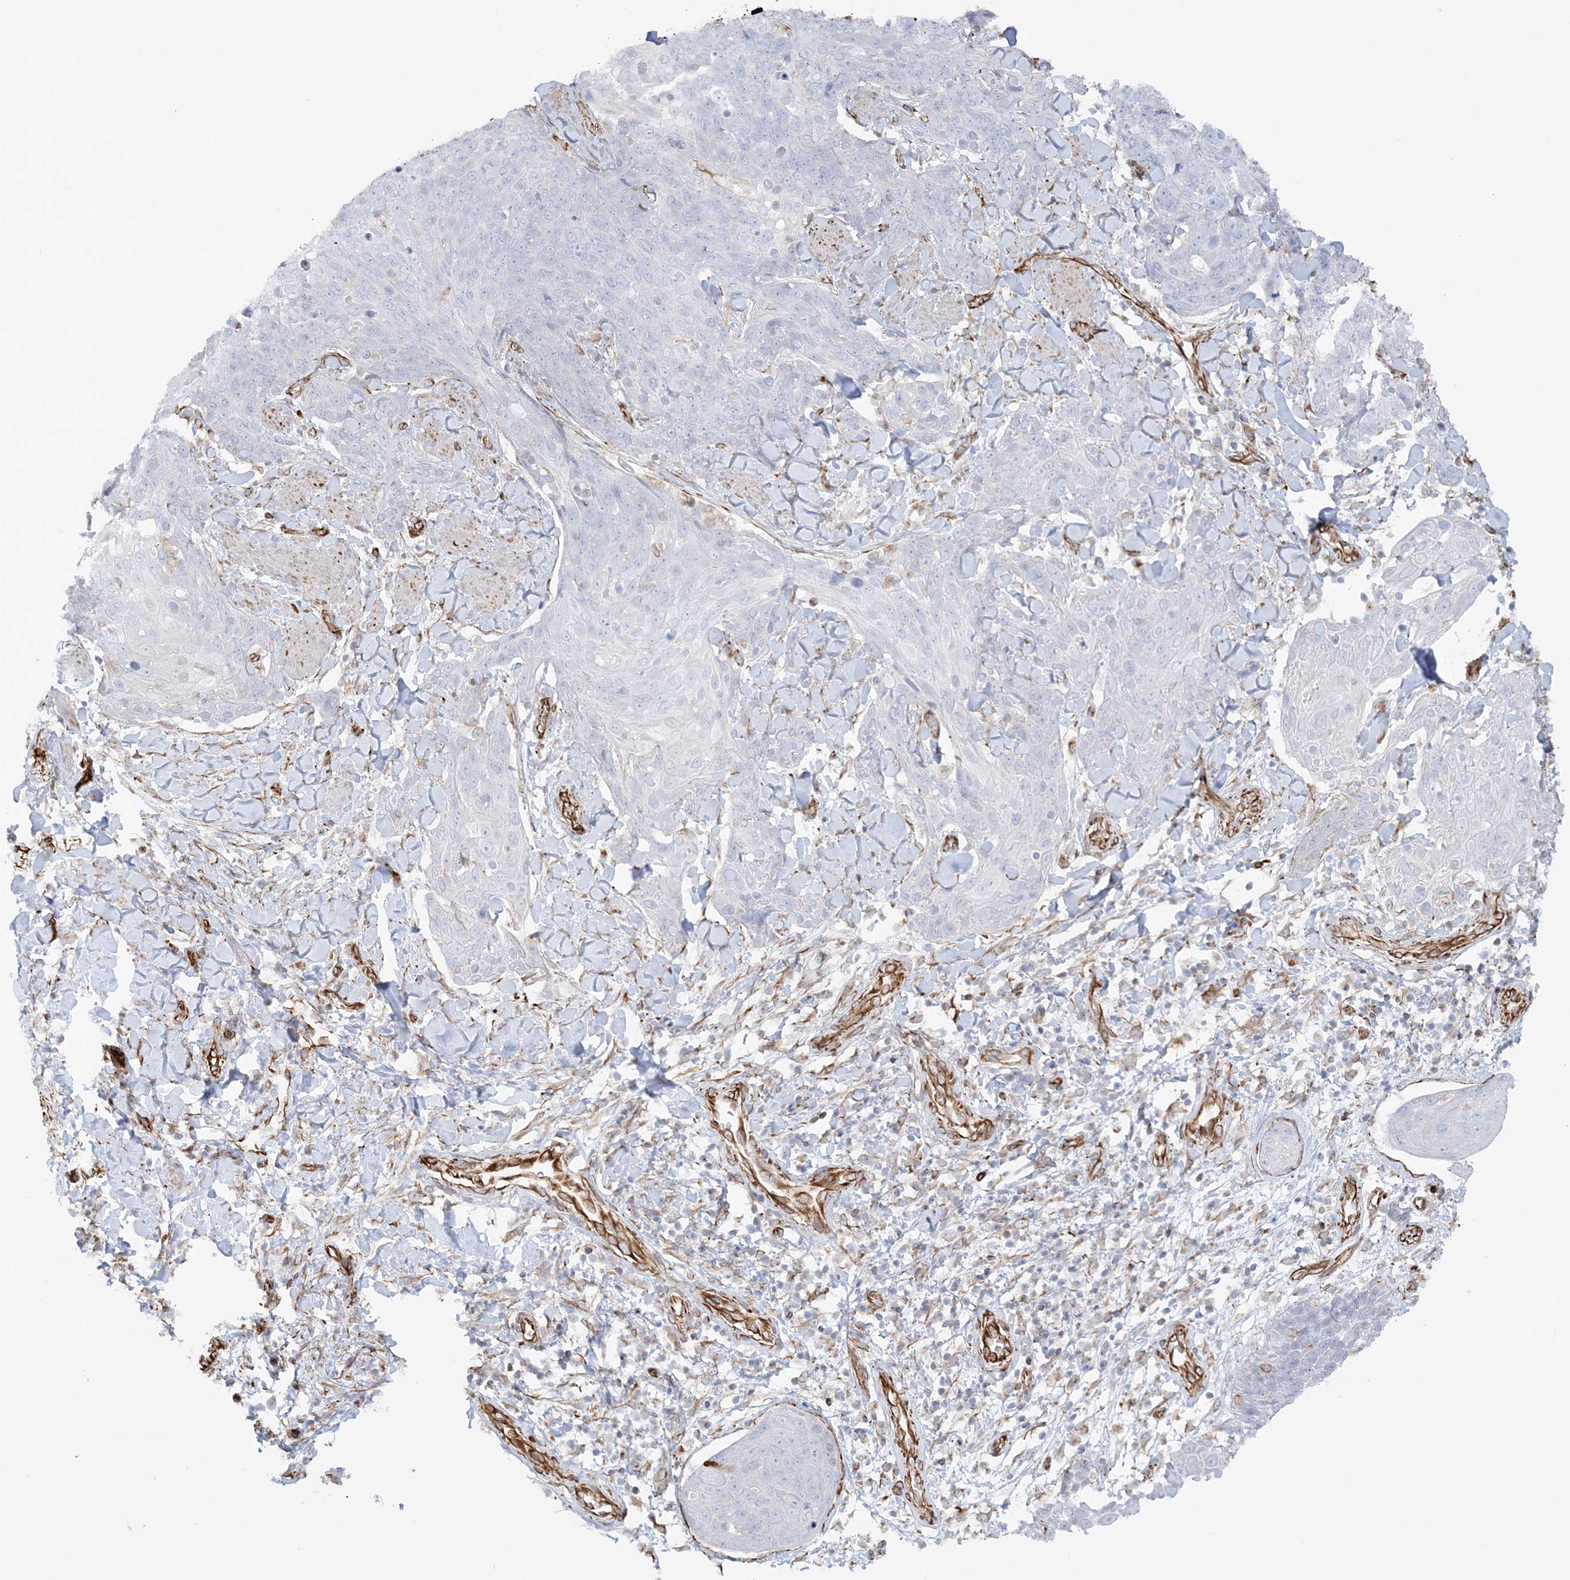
{"staining": {"intensity": "negative", "quantity": "none", "location": "none"}, "tissue": "skin cancer", "cell_type": "Tumor cells", "image_type": "cancer", "snomed": [{"axis": "morphology", "description": "Squamous cell carcinoma, NOS"}, {"axis": "topography", "description": "Skin"}, {"axis": "topography", "description": "Vulva"}], "caption": "Skin cancer was stained to show a protein in brown. There is no significant staining in tumor cells.", "gene": "SCLT1", "patient": {"sex": "female", "age": 85}}